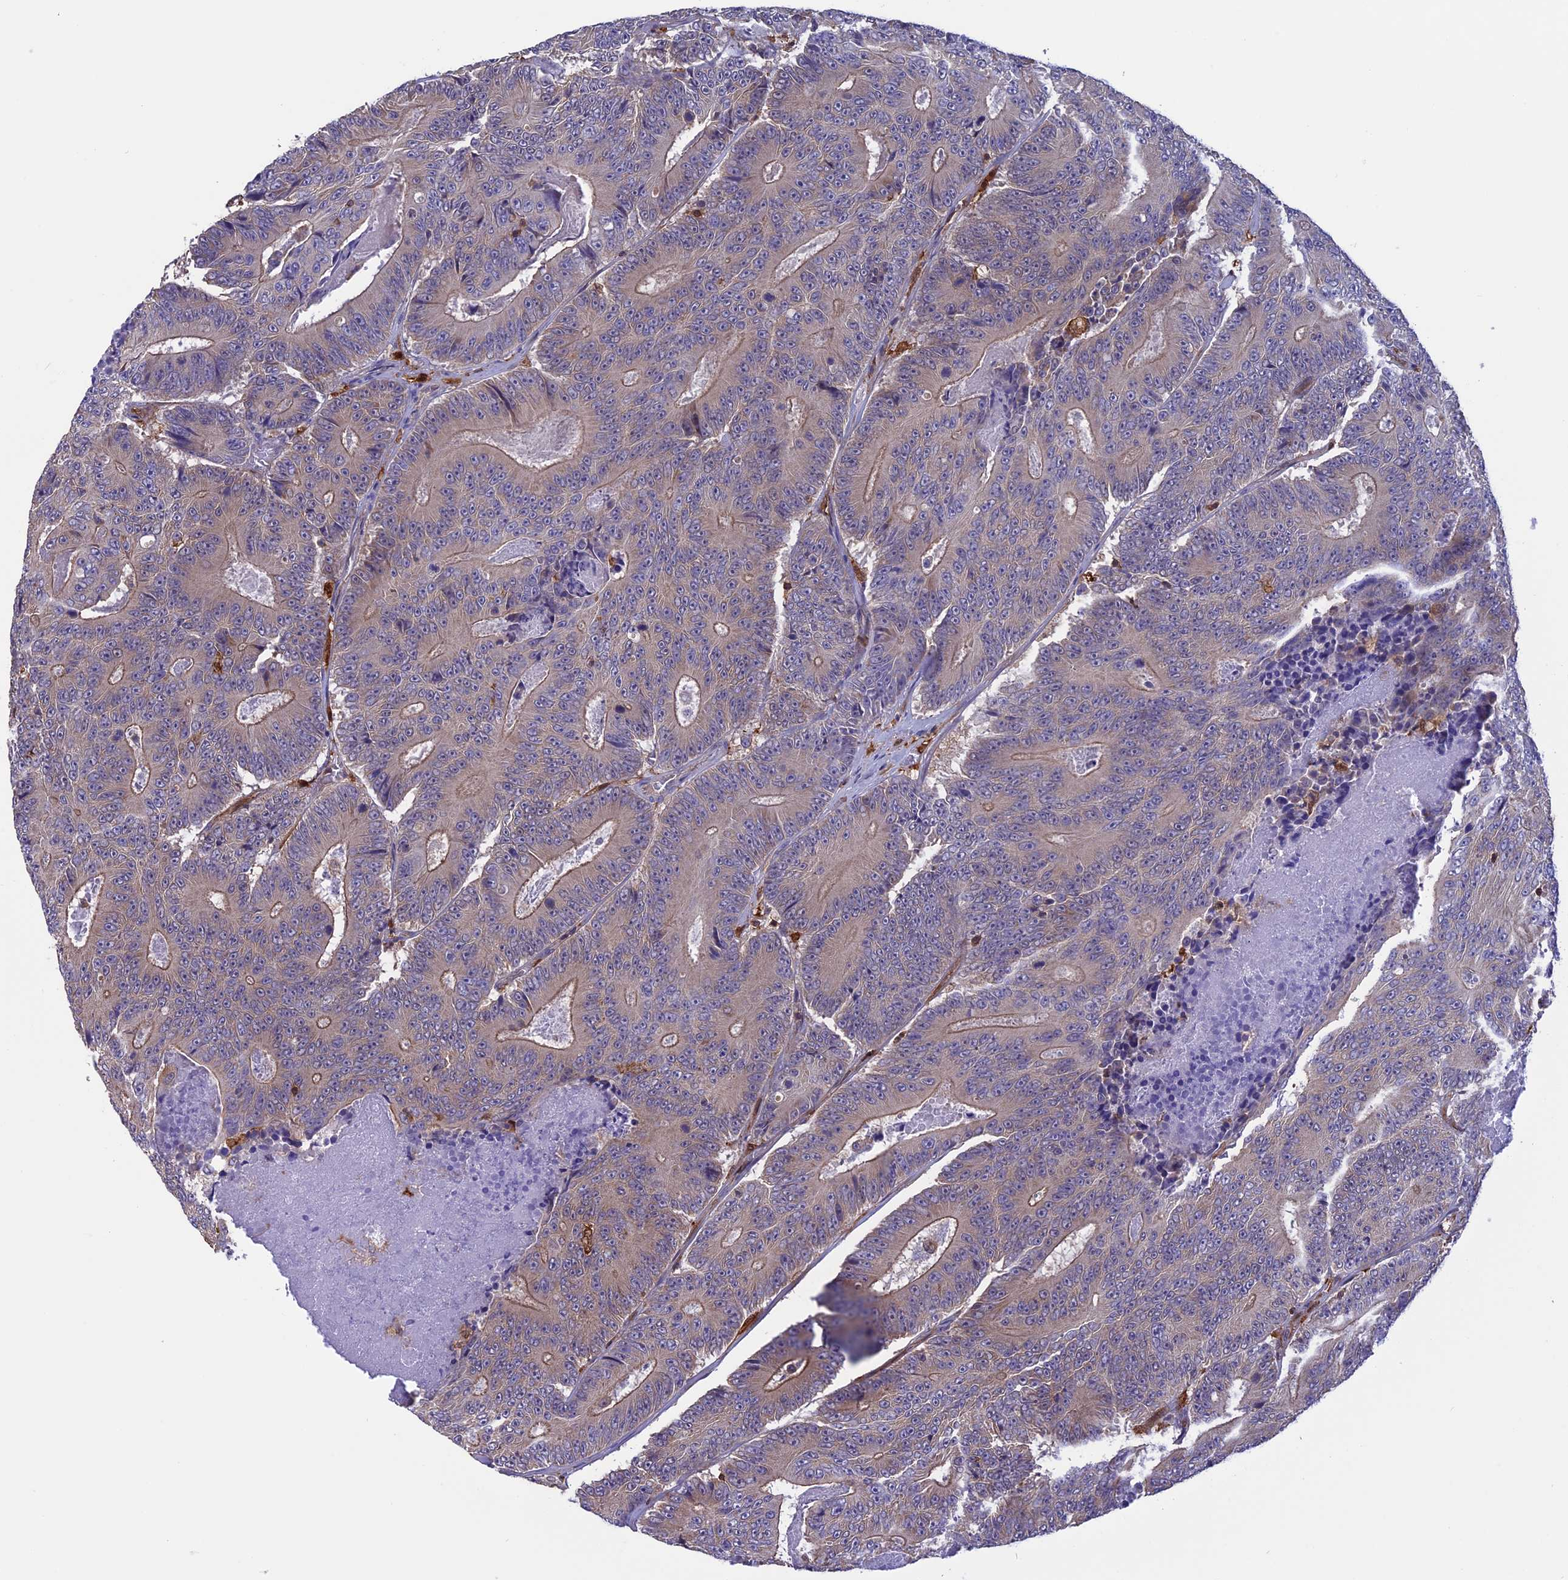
{"staining": {"intensity": "weak", "quantity": "<25%", "location": "cytoplasmic/membranous"}, "tissue": "colorectal cancer", "cell_type": "Tumor cells", "image_type": "cancer", "snomed": [{"axis": "morphology", "description": "Adenocarcinoma, NOS"}, {"axis": "topography", "description": "Colon"}], "caption": "IHC of human adenocarcinoma (colorectal) reveals no staining in tumor cells. (DAB IHC visualized using brightfield microscopy, high magnification).", "gene": "ARHGAP18", "patient": {"sex": "male", "age": 83}}